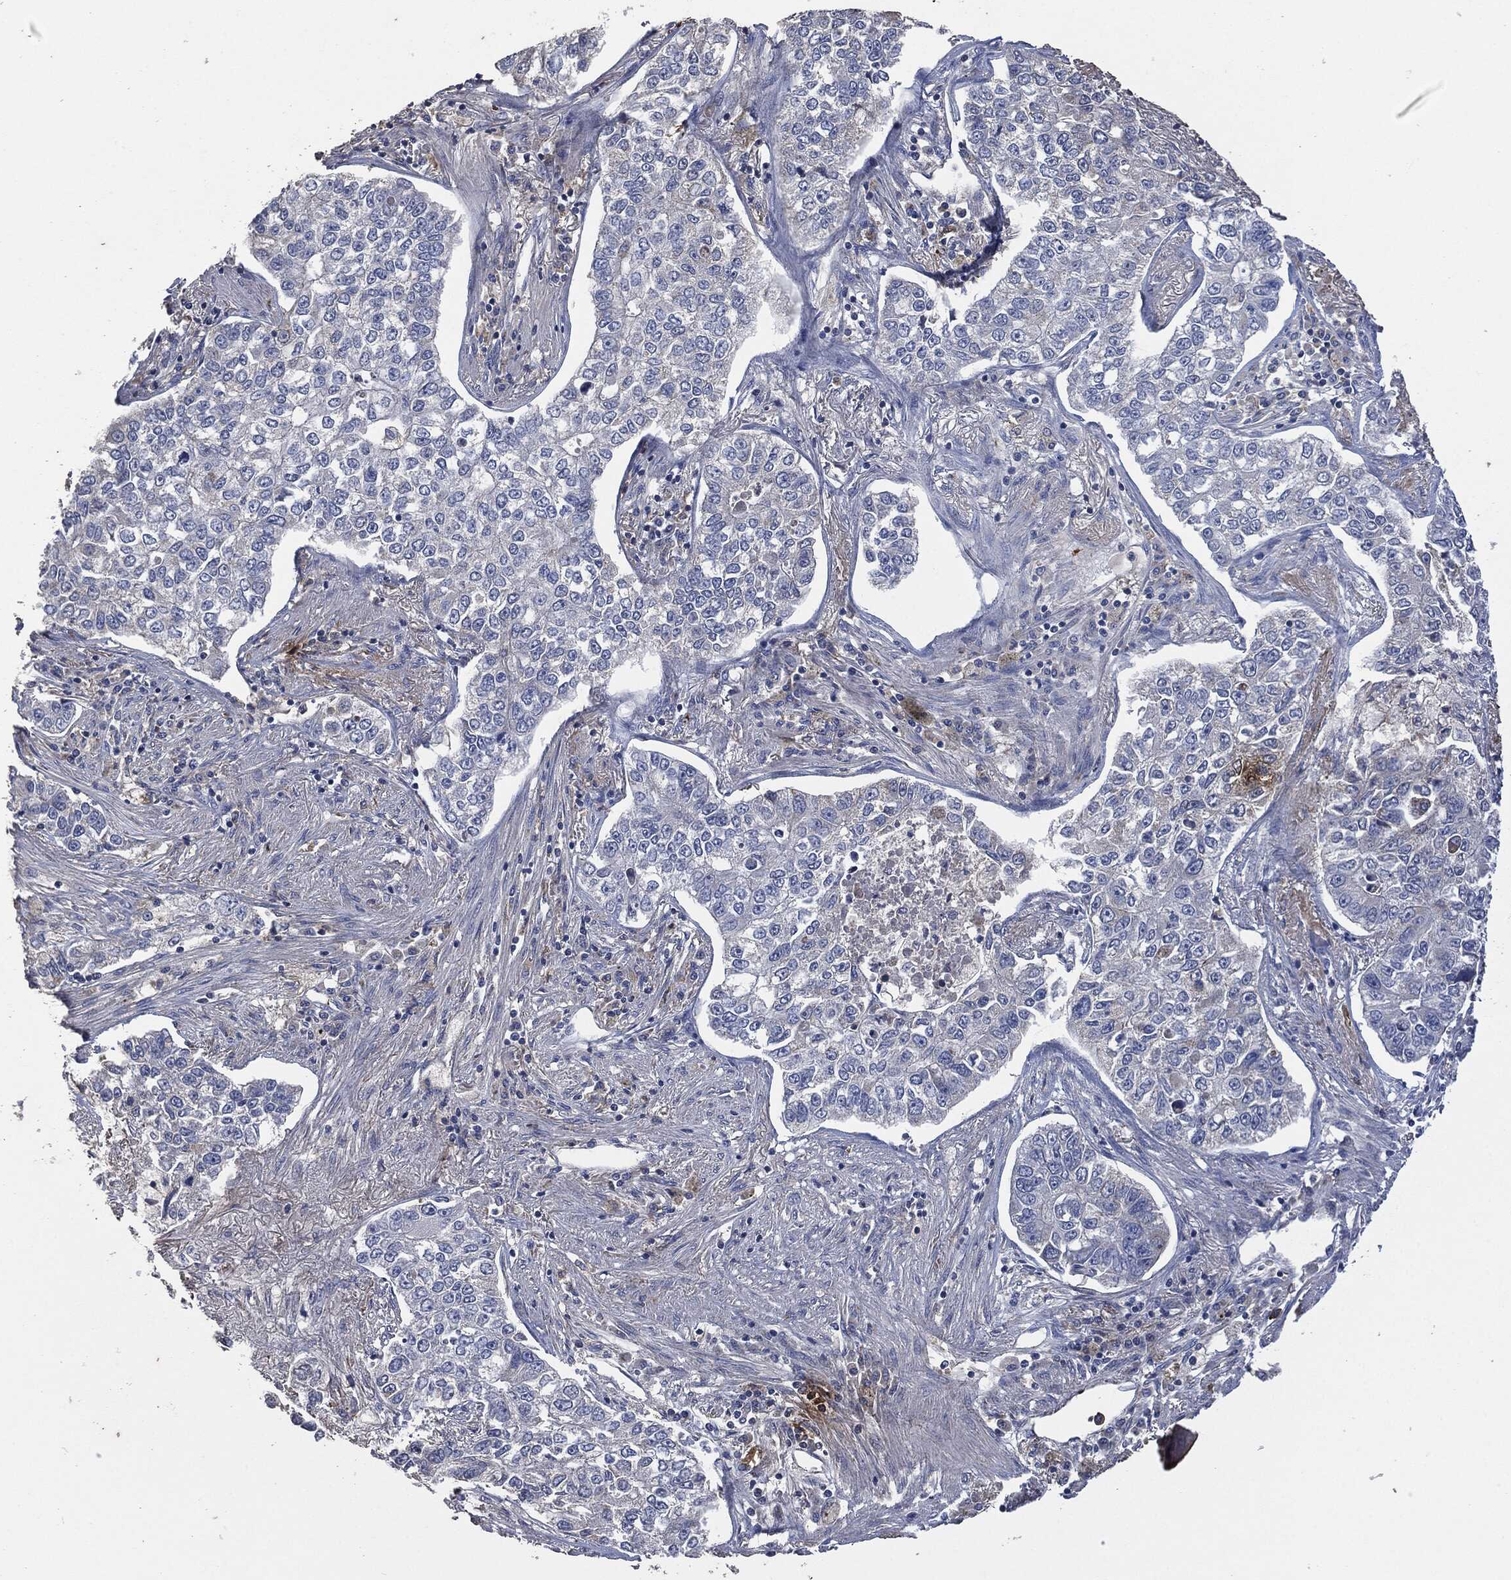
{"staining": {"intensity": "negative", "quantity": "none", "location": "none"}, "tissue": "lung cancer", "cell_type": "Tumor cells", "image_type": "cancer", "snomed": [{"axis": "morphology", "description": "Adenocarcinoma, NOS"}, {"axis": "topography", "description": "Lung"}], "caption": "Tumor cells show no significant staining in adenocarcinoma (lung).", "gene": "CD33", "patient": {"sex": "male", "age": 49}}